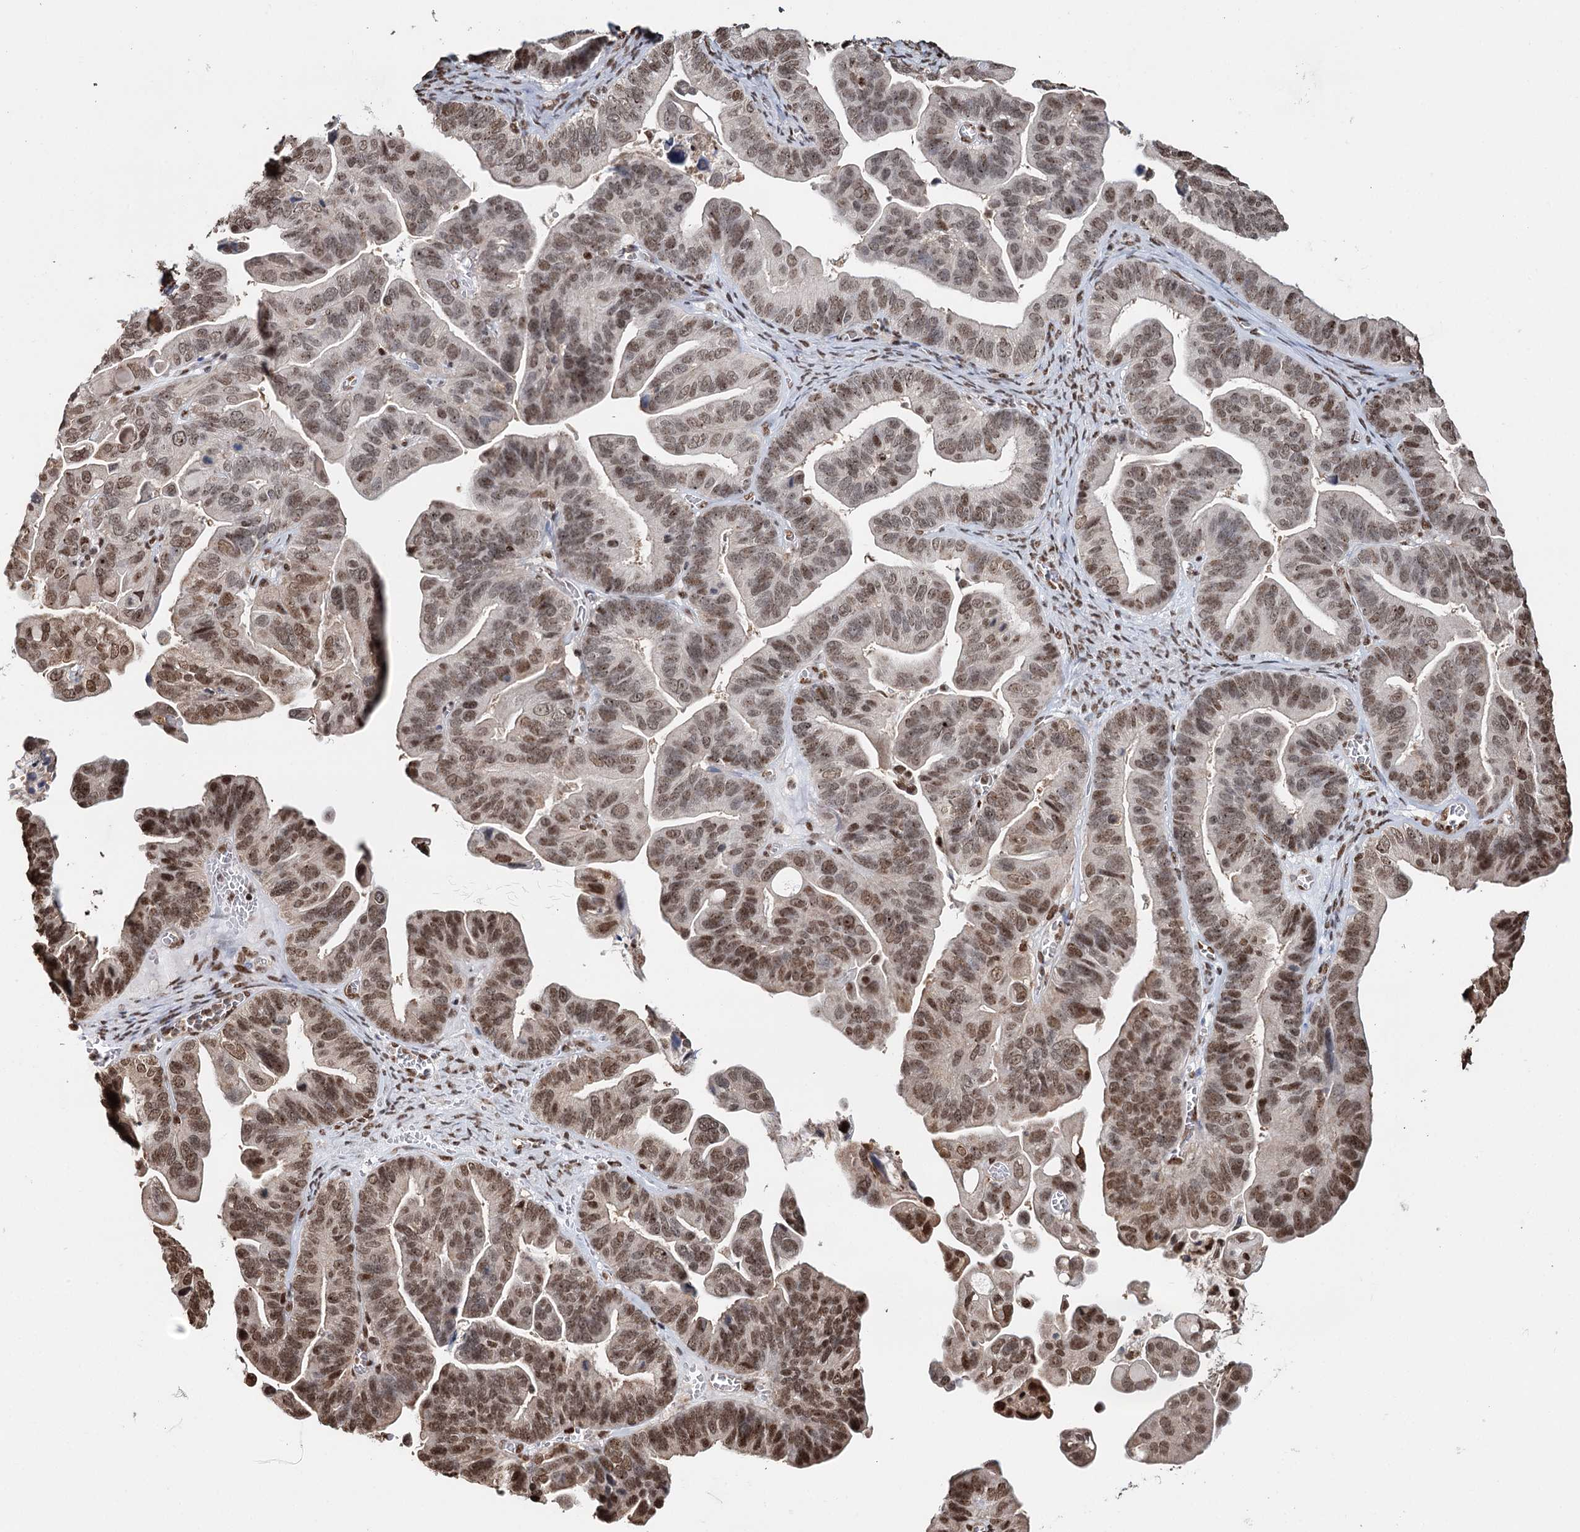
{"staining": {"intensity": "moderate", "quantity": ">75%", "location": "nuclear"}, "tissue": "ovarian cancer", "cell_type": "Tumor cells", "image_type": "cancer", "snomed": [{"axis": "morphology", "description": "Cystadenocarcinoma, serous, NOS"}, {"axis": "topography", "description": "Ovary"}], "caption": "Immunohistochemistry of ovarian serous cystadenocarcinoma shows medium levels of moderate nuclear positivity in approximately >75% of tumor cells.", "gene": "RPS27A", "patient": {"sex": "female", "age": 56}}